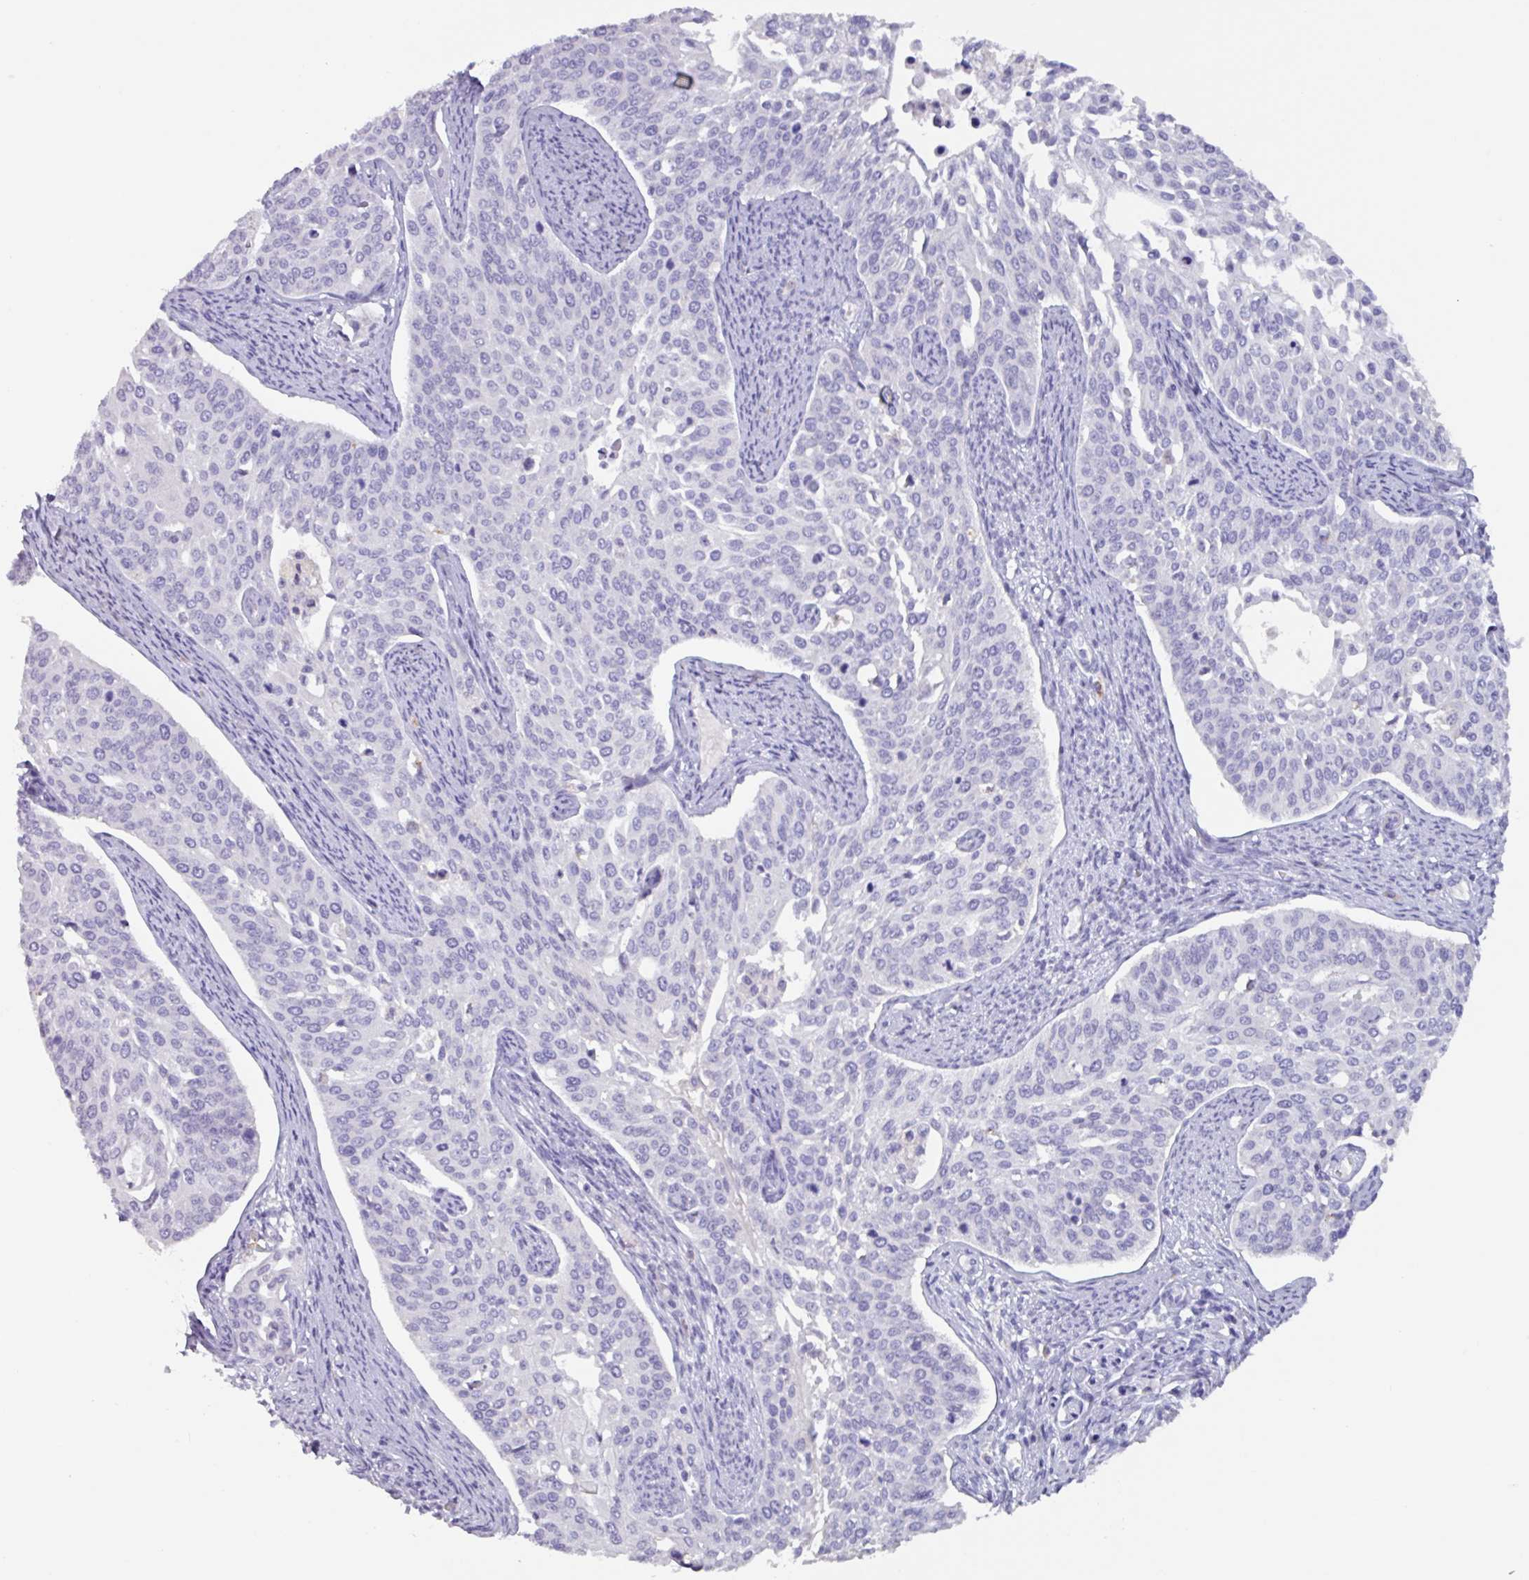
{"staining": {"intensity": "negative", "quantity": "none", "location": "none"}, "tissue": "cervical cancer", "cell_type": "Tumor cells", "image_type": "cancer", "snomed": [{"axis": "morphology", "description": "Squamous cell carcinoma, NOS"}, {"axis": "topography", "description": "Cervix"}], "caption": "Cervical cancer stained for a protein using IHC reveals no positivity tumor cells.", "gene": "OR2T10", "patient": {"sex": "female", "age": 44}}